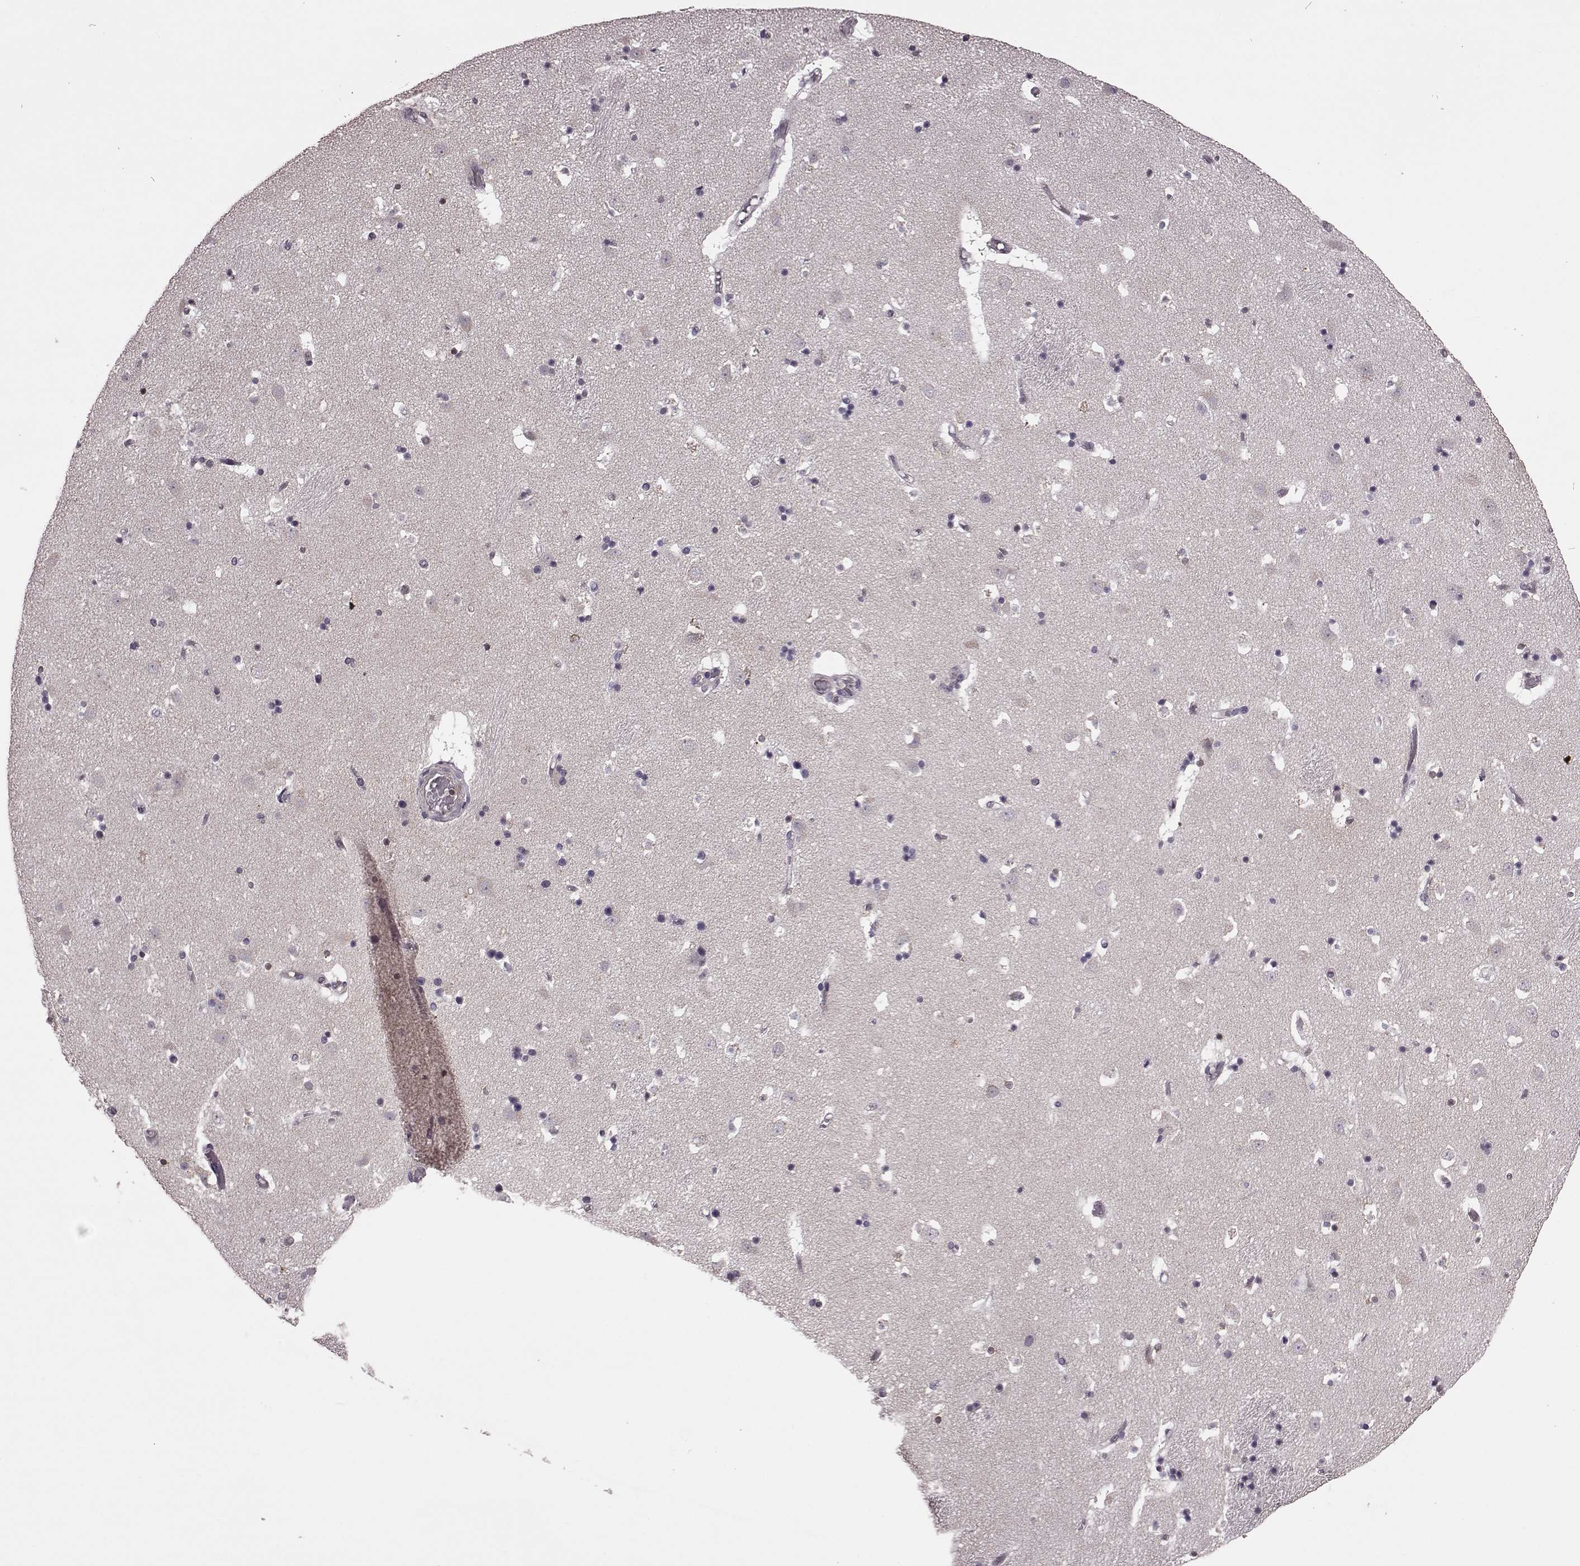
{"staining": {"intensity": "negative", "quantity": "none", "location": "none"}, "tissue": "caudate", "cell_type": "Glial cells", "image_type": "normal", "snomed": [{"axis": "morphology", "description": "Normal tissue, NOS"}, {"axis": "topography", "description": "Lateral ventricle wall"}], "caption": "High magnification brightfield microscopy of normal caudate stained with DAB (3,3'-diaminobenzidine) (brown) and counterstained with hematoxylin (blue): glial cells show no significant positivity. (DAB IHC visualized using brightfield microscopy, high magnification).", "gene": "CDC42SE1", "patient": {"sex": "female", "age": 42}}